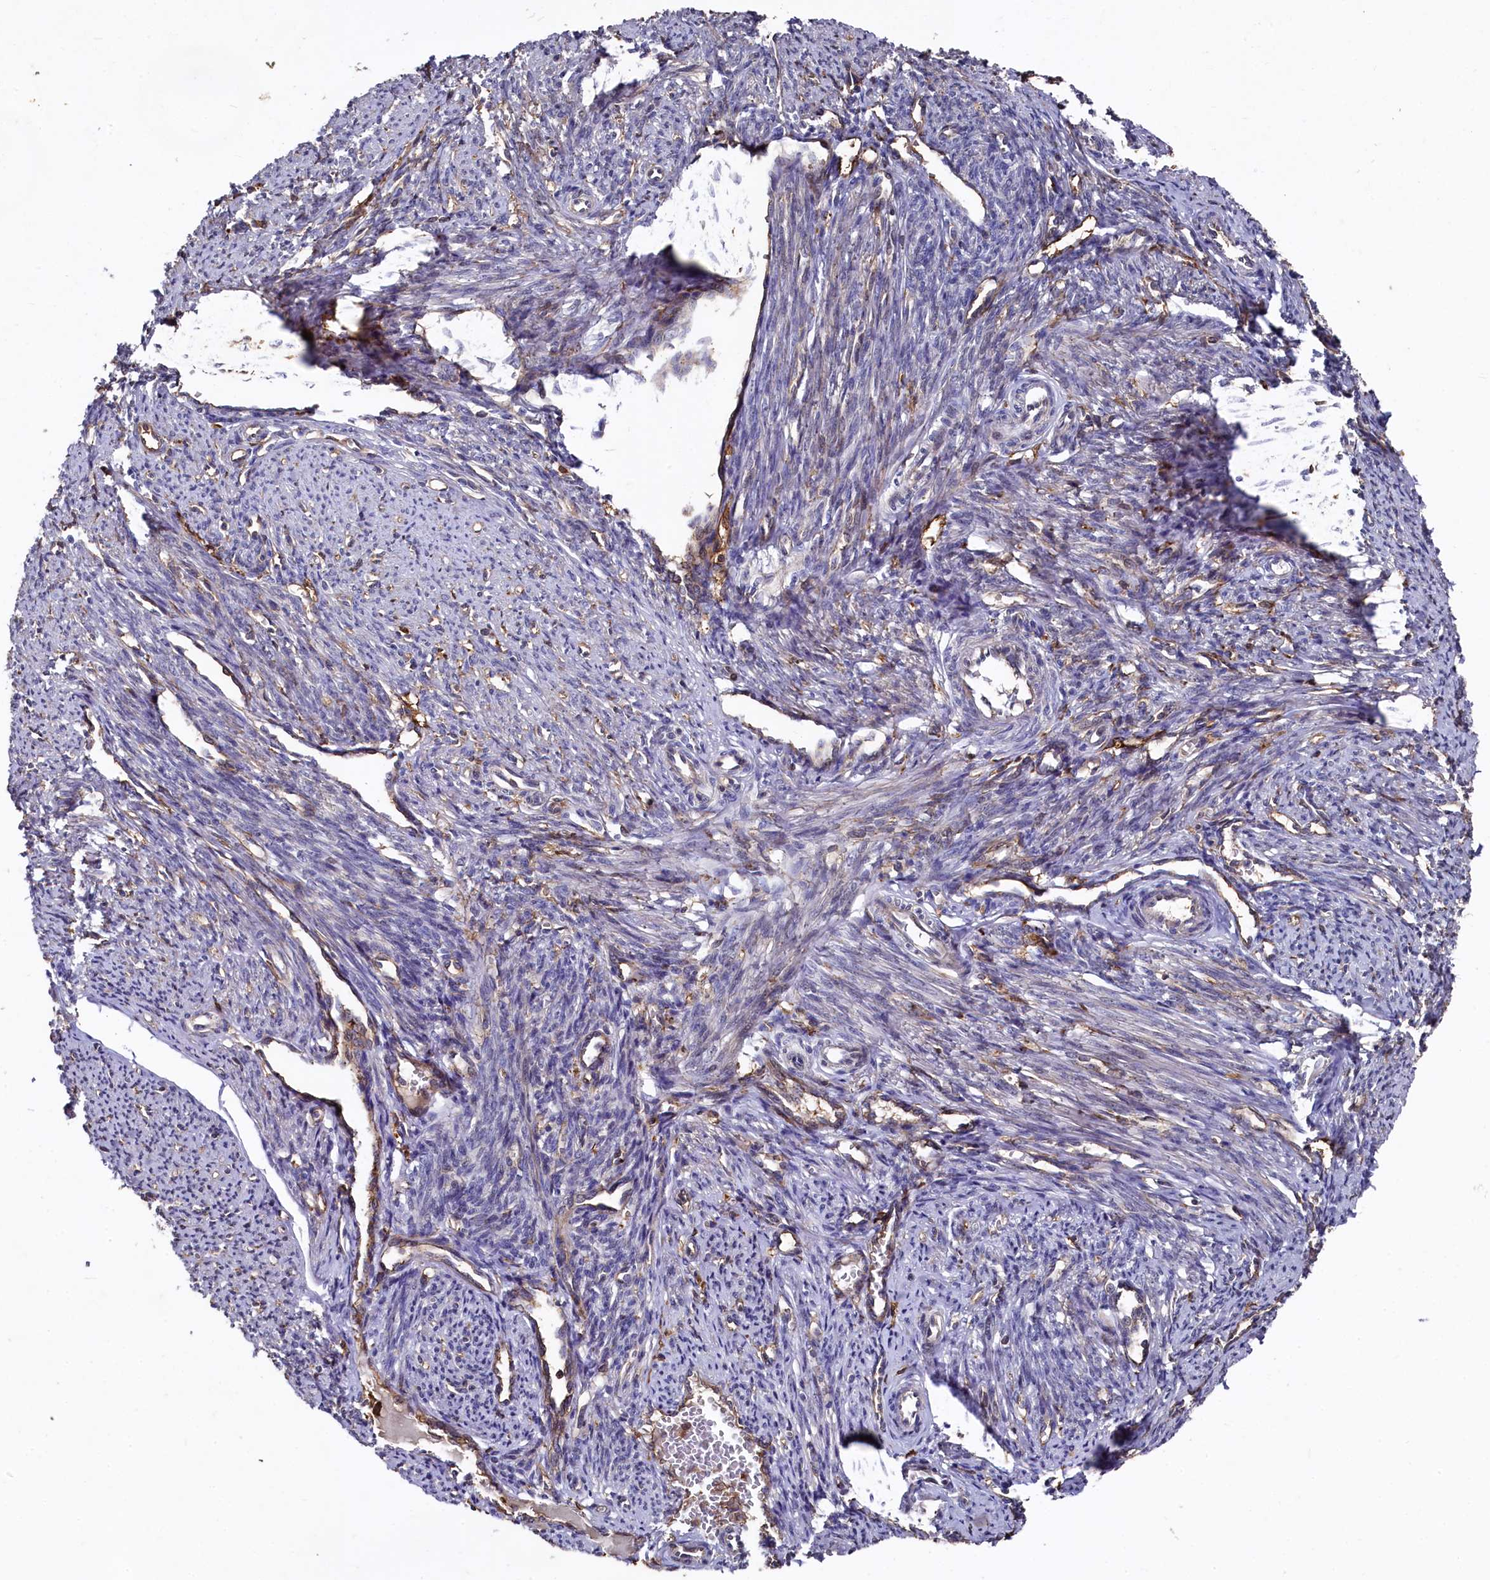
{"staining": {"intensity": "moderate", "quantity": "<25%", "location": "cytoplasmic/membranous"}, "tissue": "smooth muscle", "cell_type": "Smooth muscle cells", "image_type": "normal", "snomed": [{"axis": "morphology", "description": "Normal tissue, NOS"}, {"axis": "topography", "description": "Smooth muscle"}, {"axis": "topography", "description": "Uterus"}], "caption": "Smooth muscle stained for a protein (brown) shows moderate cytoplasmic/membranous positive positivity in approximately <25% of smooth muscle cells.", "gene": "PLEKHO2", "patient": {"sex": "female", "age": 59}}